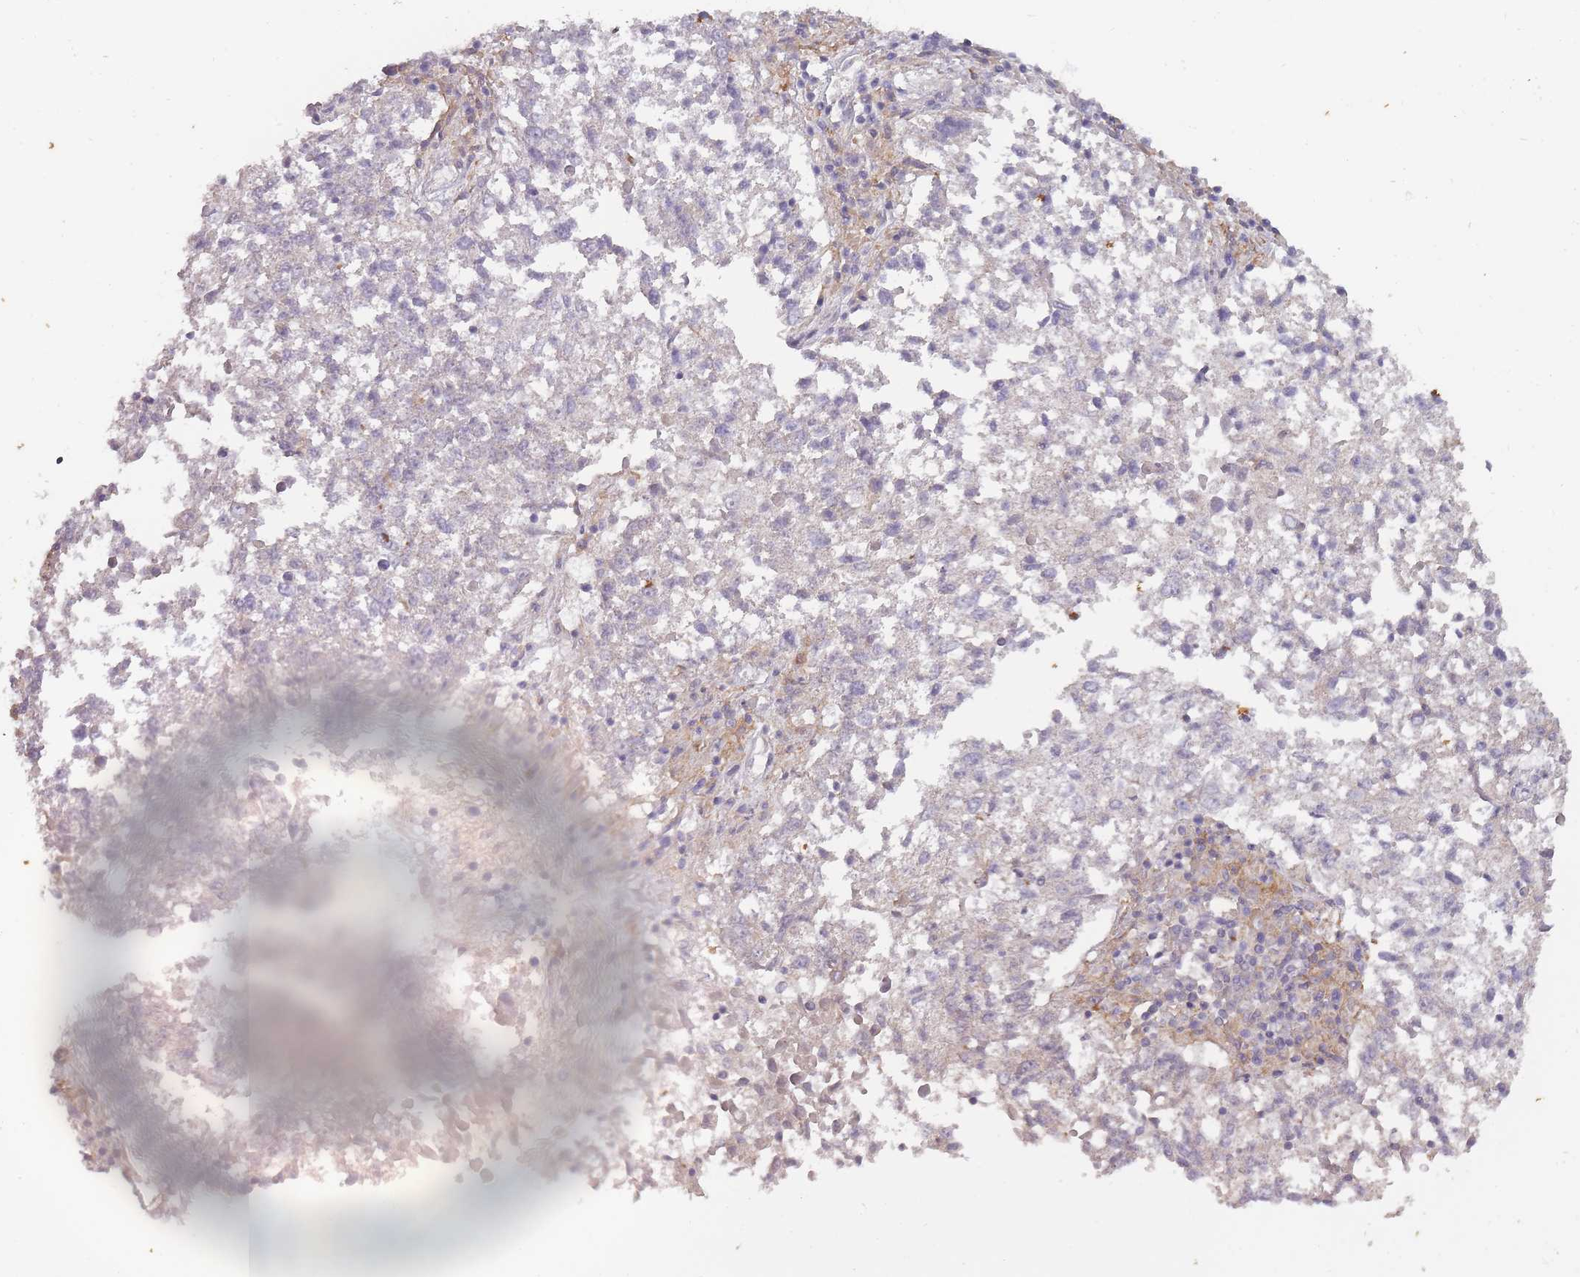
{"staining": {"intensity": "negative", "quantity": "none", "location": "none"}, "tissue": "lung cancer", "cell_type": "Tumor cells", "image_type": "cancer", "snomed": [{"axis": "morphology", "description": "Squamous cell carcinoma, NOS"}, {"axis": "topography", "description": "Lung"}], "caption": "Immunohistochemical staining of squamous cell carcinoma (lung) demonstrates no significant positivity in tumor cells.", "gene": "TET3", "patient": {"sex": "male", "age": 73}}